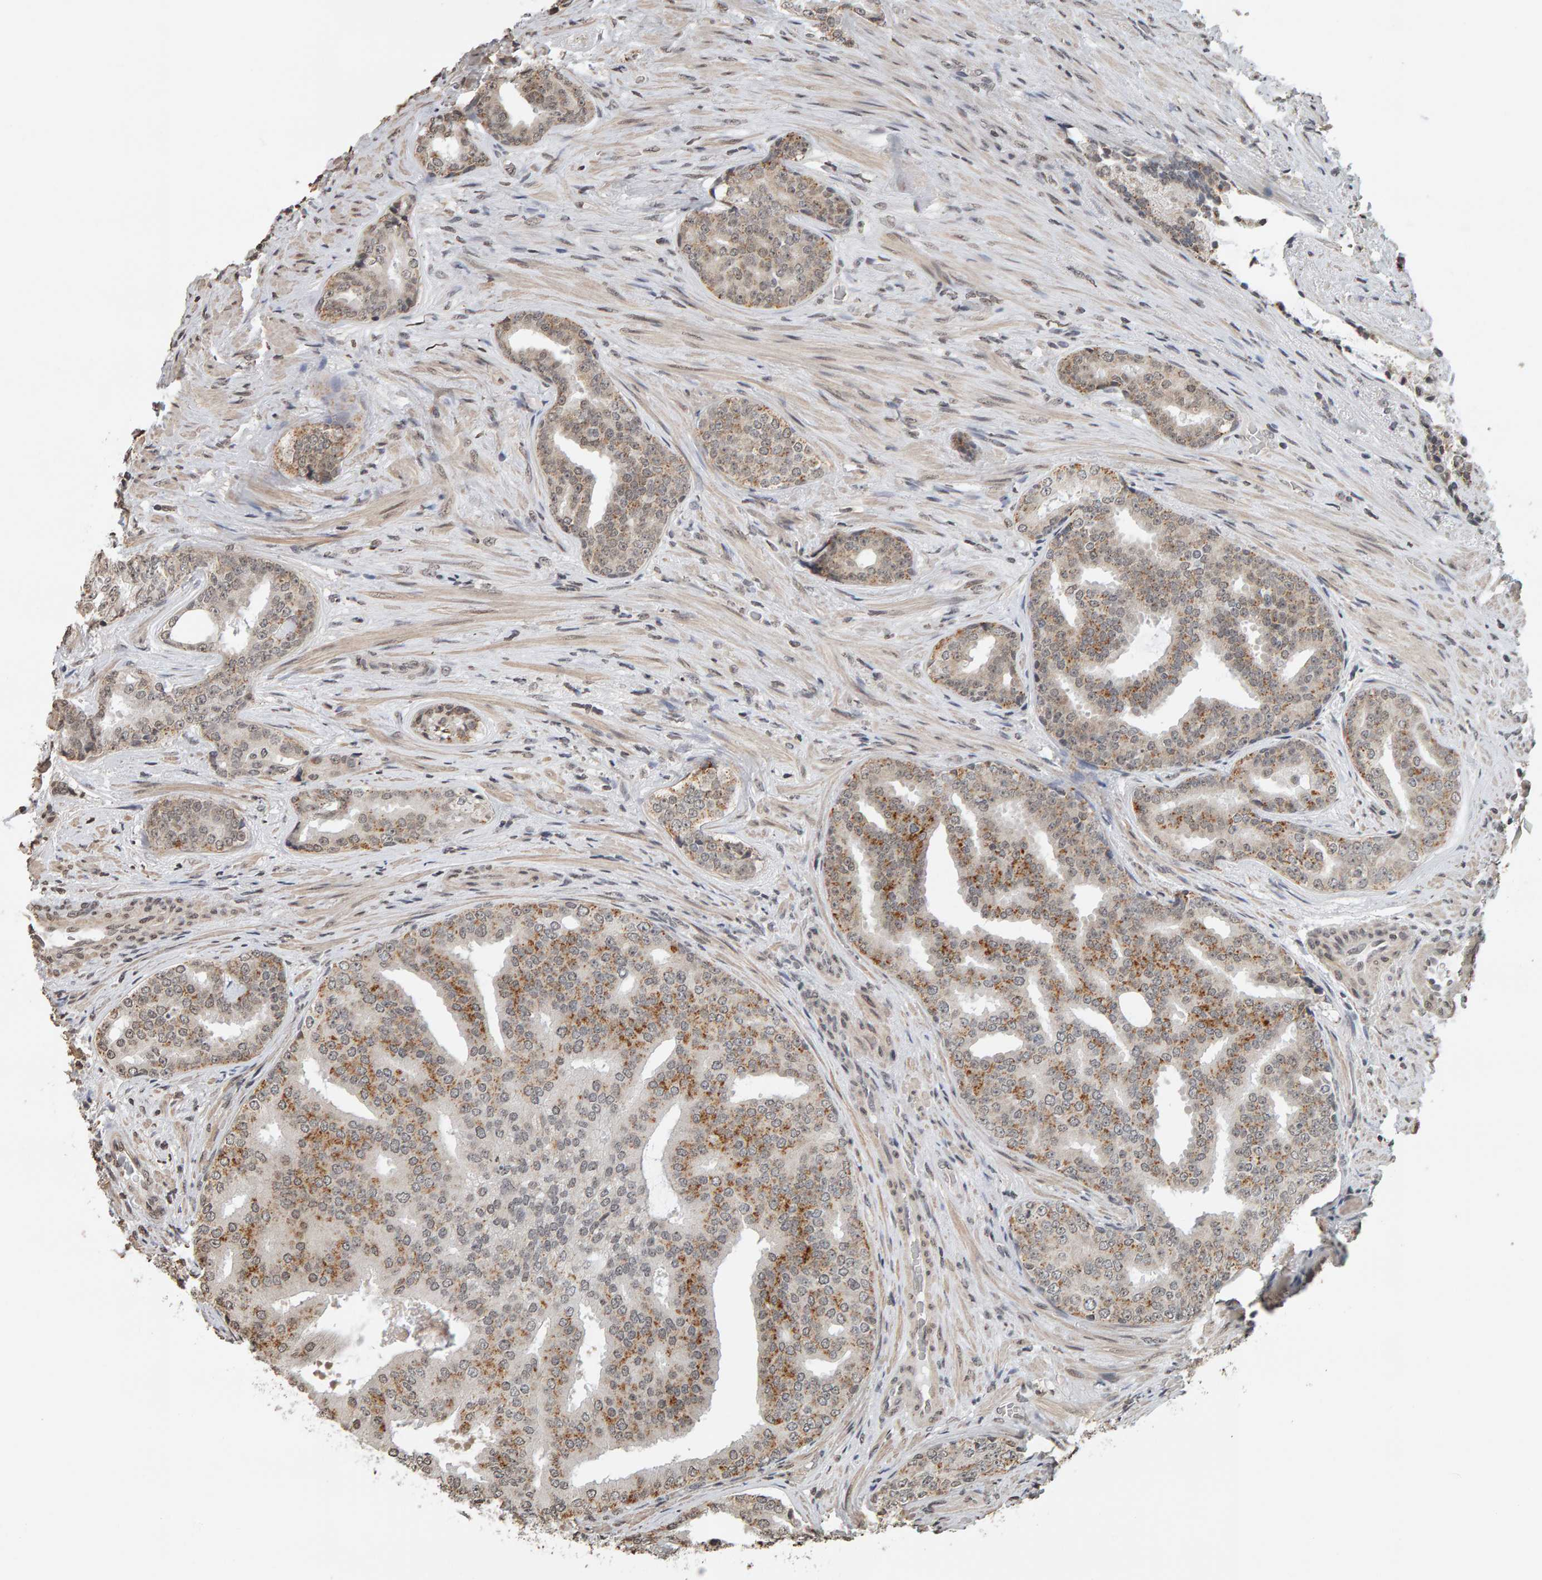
{"staining": {"intensity": "moderate", "quantity": "<25%", "location": "cytoplasmic/membranous"}, "tissue": "prostate cancer", "cell_type": "Tumor cells", "image_type": "cancer", "snomed": [{"axis": "morphology", "description": "Adenocarcinoma, High grade"}, {"axis": "topography", "description": "Prostate"}], "caption": "DAB immunohistochemical staining of prostate cancer displays moderate cytoplasmic/membranous protein staining in approximately <25% of tumor cells. Immunohistochemistry stains the protein of interest in brown and the nuclei are stained blue.", "gene": "AFF4", "patient": {"sex": "male", "age": 71}}